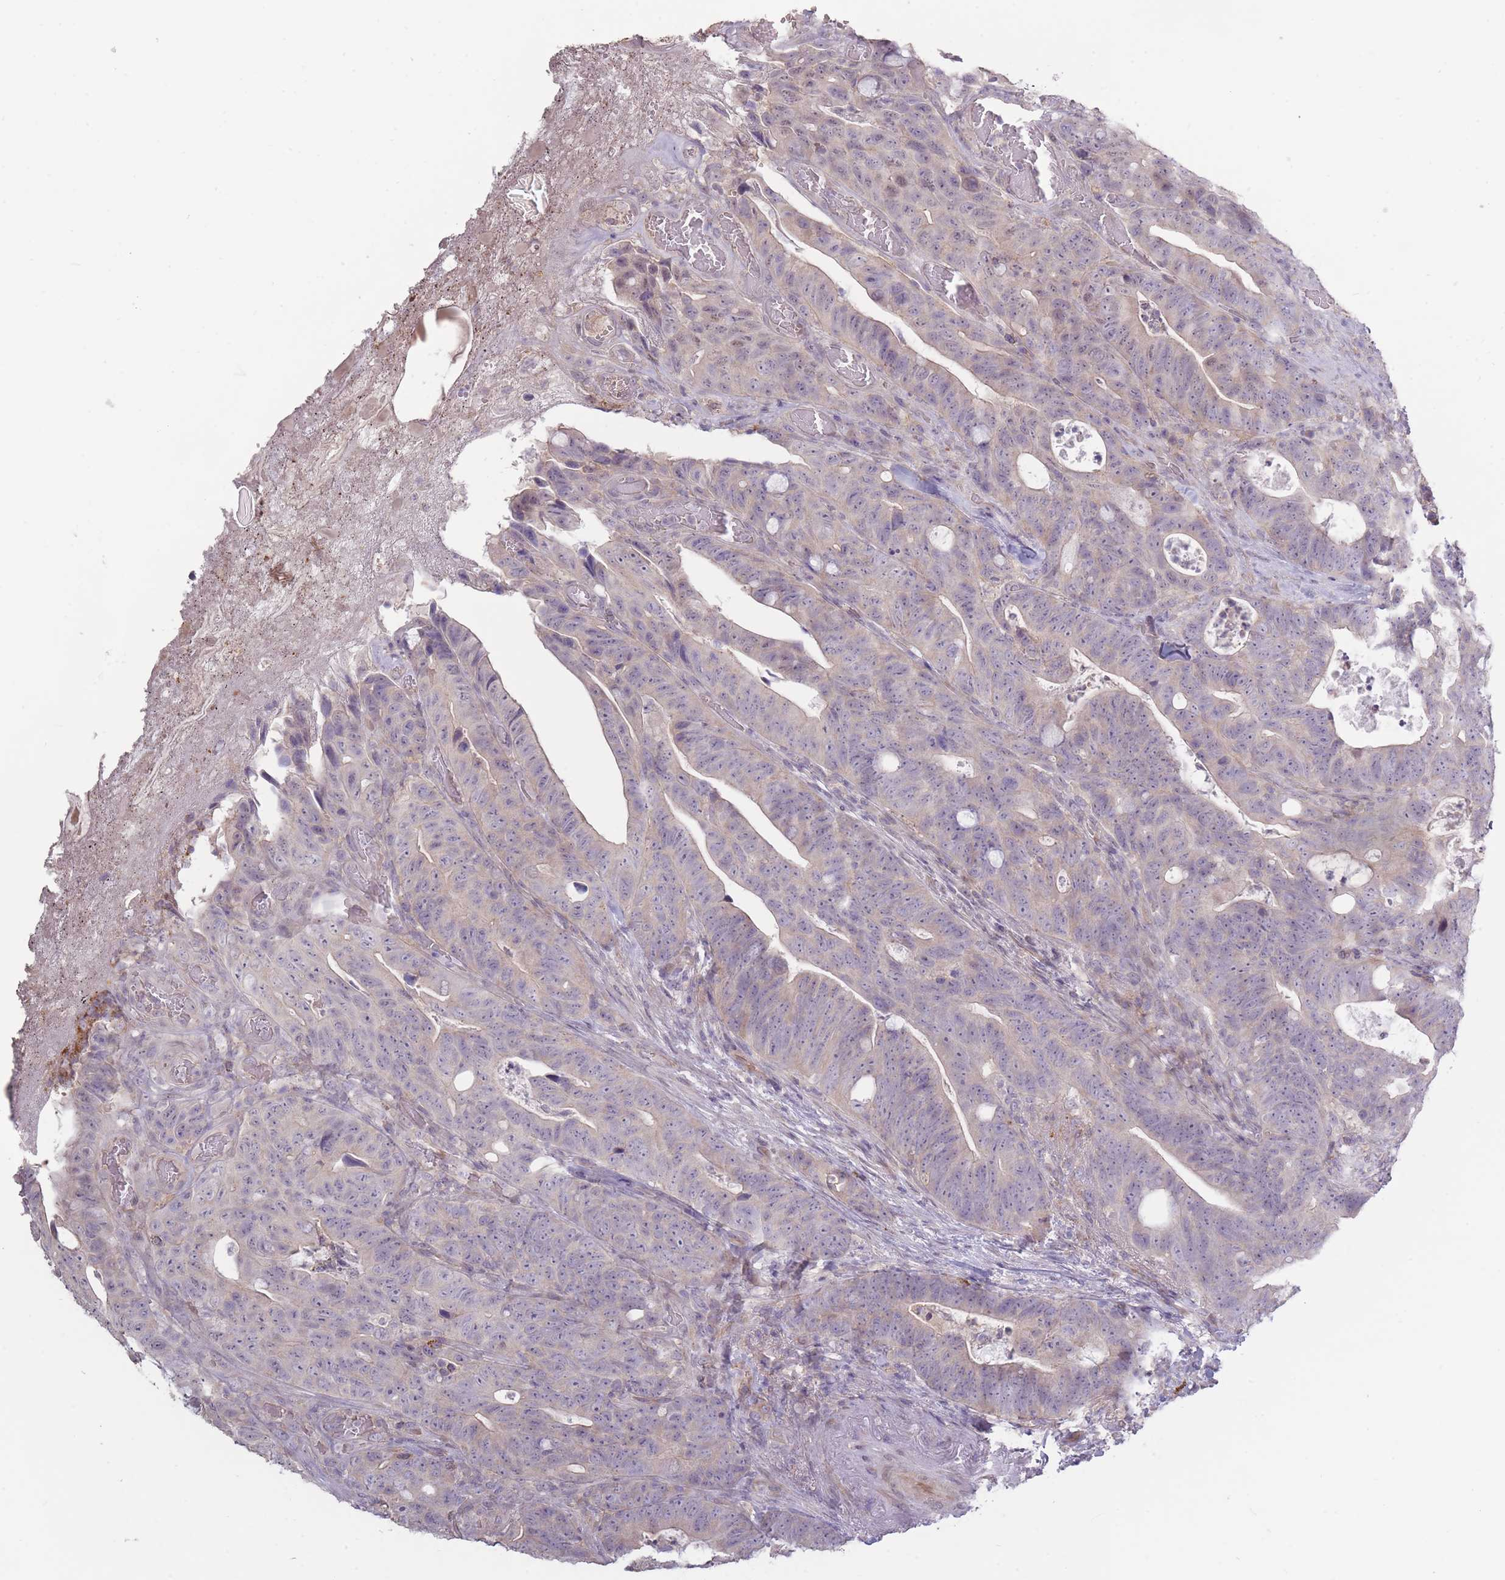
{"staining": {"intensity": "weak", "quantity": "<25%", "location": "cytoplasmic/membranous"}, "tissue": "colorectal cancer", "cell_type": "Tumor cells", "image_type": "cancer", "snomed": [{"axis": "morphology", "description": "Adenocarcinoma, NOS"}, {"axis": "topography", "description": "Colon"}], "caption": "Immunohistochemistry (IHC) of human colorectal cancer demonstrates no staining in tumor cells.", "gene": "TET3", "patient": {"sex": "female", "age": 82}}